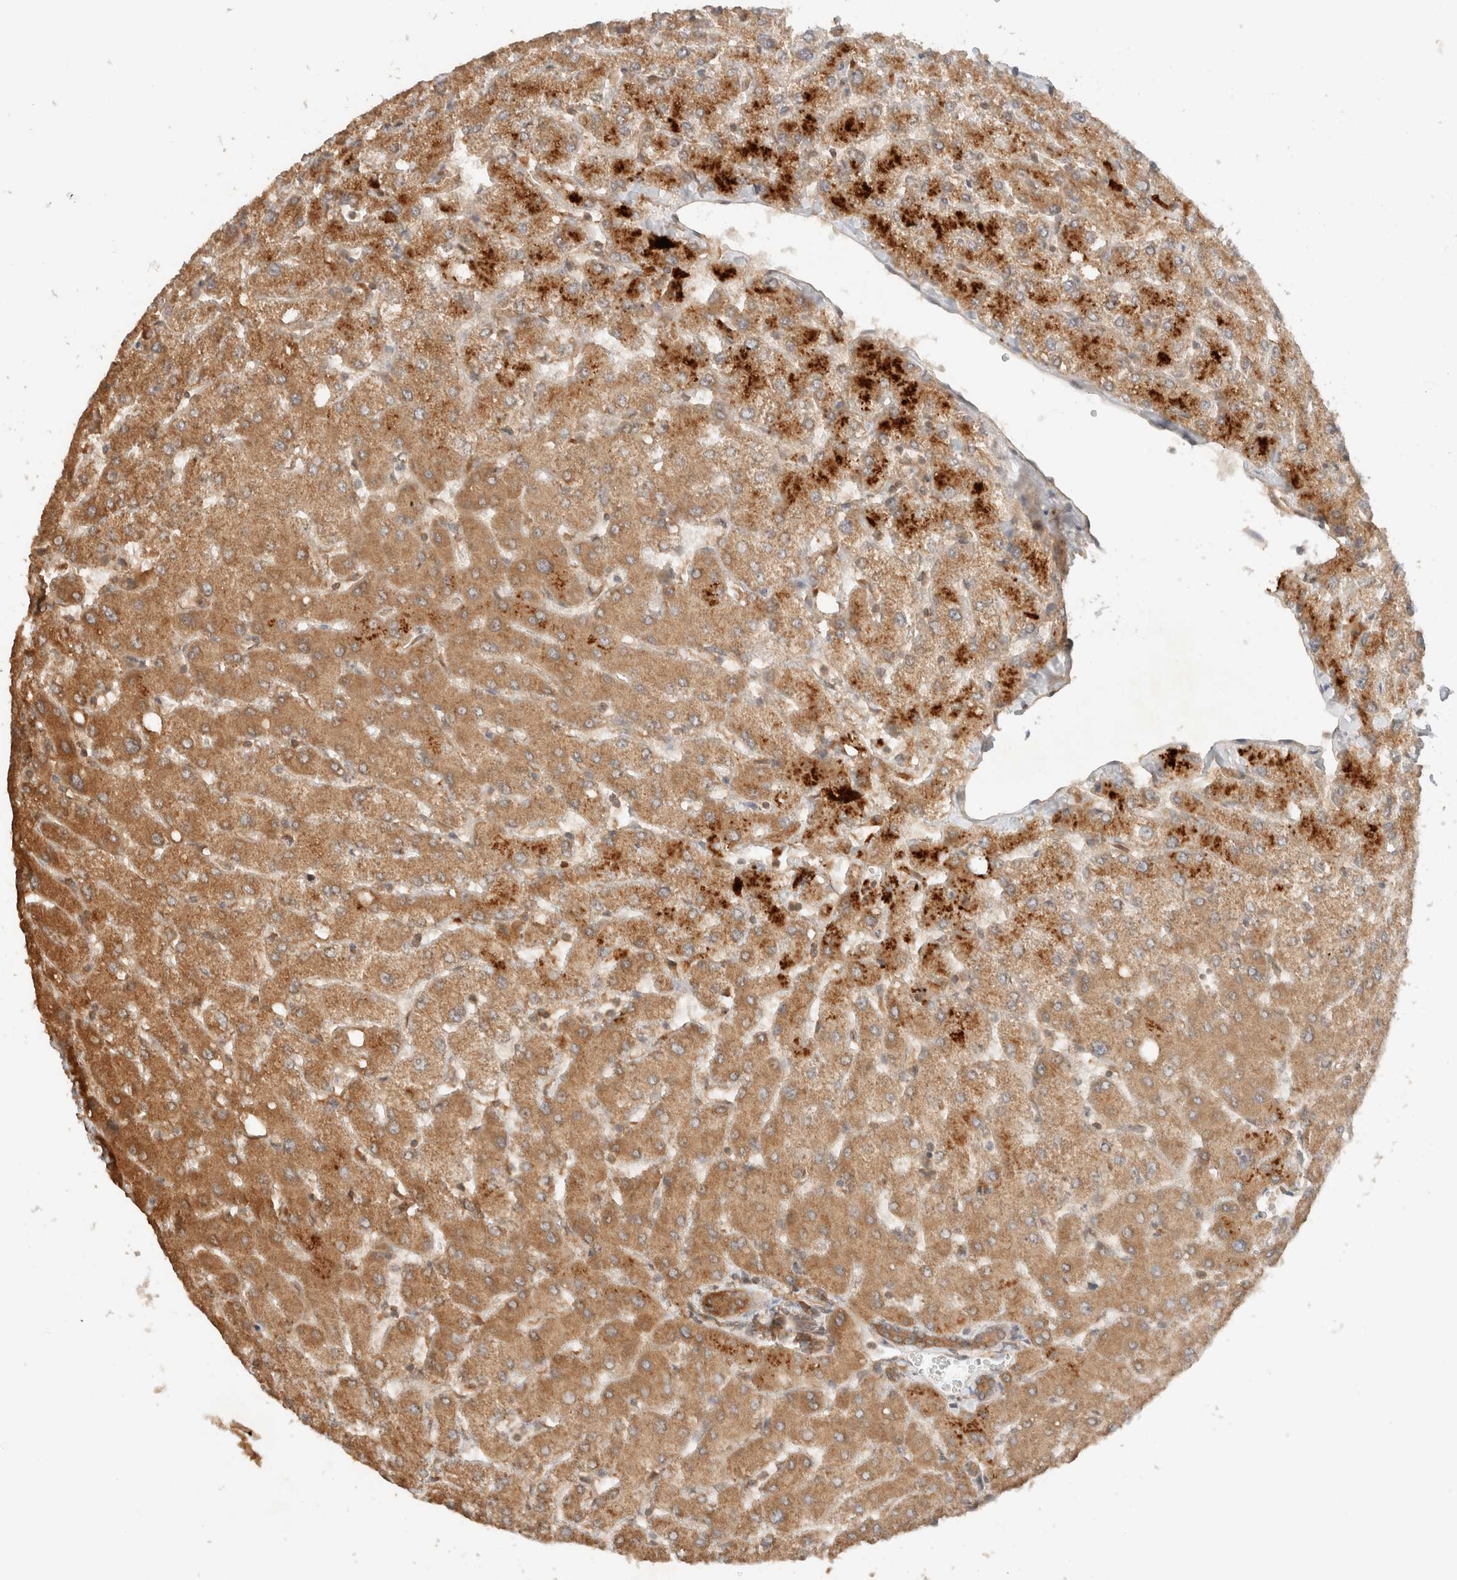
{"staining": {"intensity": "moderate", "quantity": ">75%", "location": "cytoplasmic/membranous"}, "tissue": "liver", "cell_type": "Cholangiocytes", "image_type": "normal", "snomed": [{"axis": "morphology", "description": "Normal tissue, NOS"}, {"axis": "topography", "description": "Liver"}], "caption": "Human liver stained with a protein marker reveals moderate staining in cholangiocytes.", "gene": "ARFGEF2", "patient": {"sex": "female", "age": 54}}